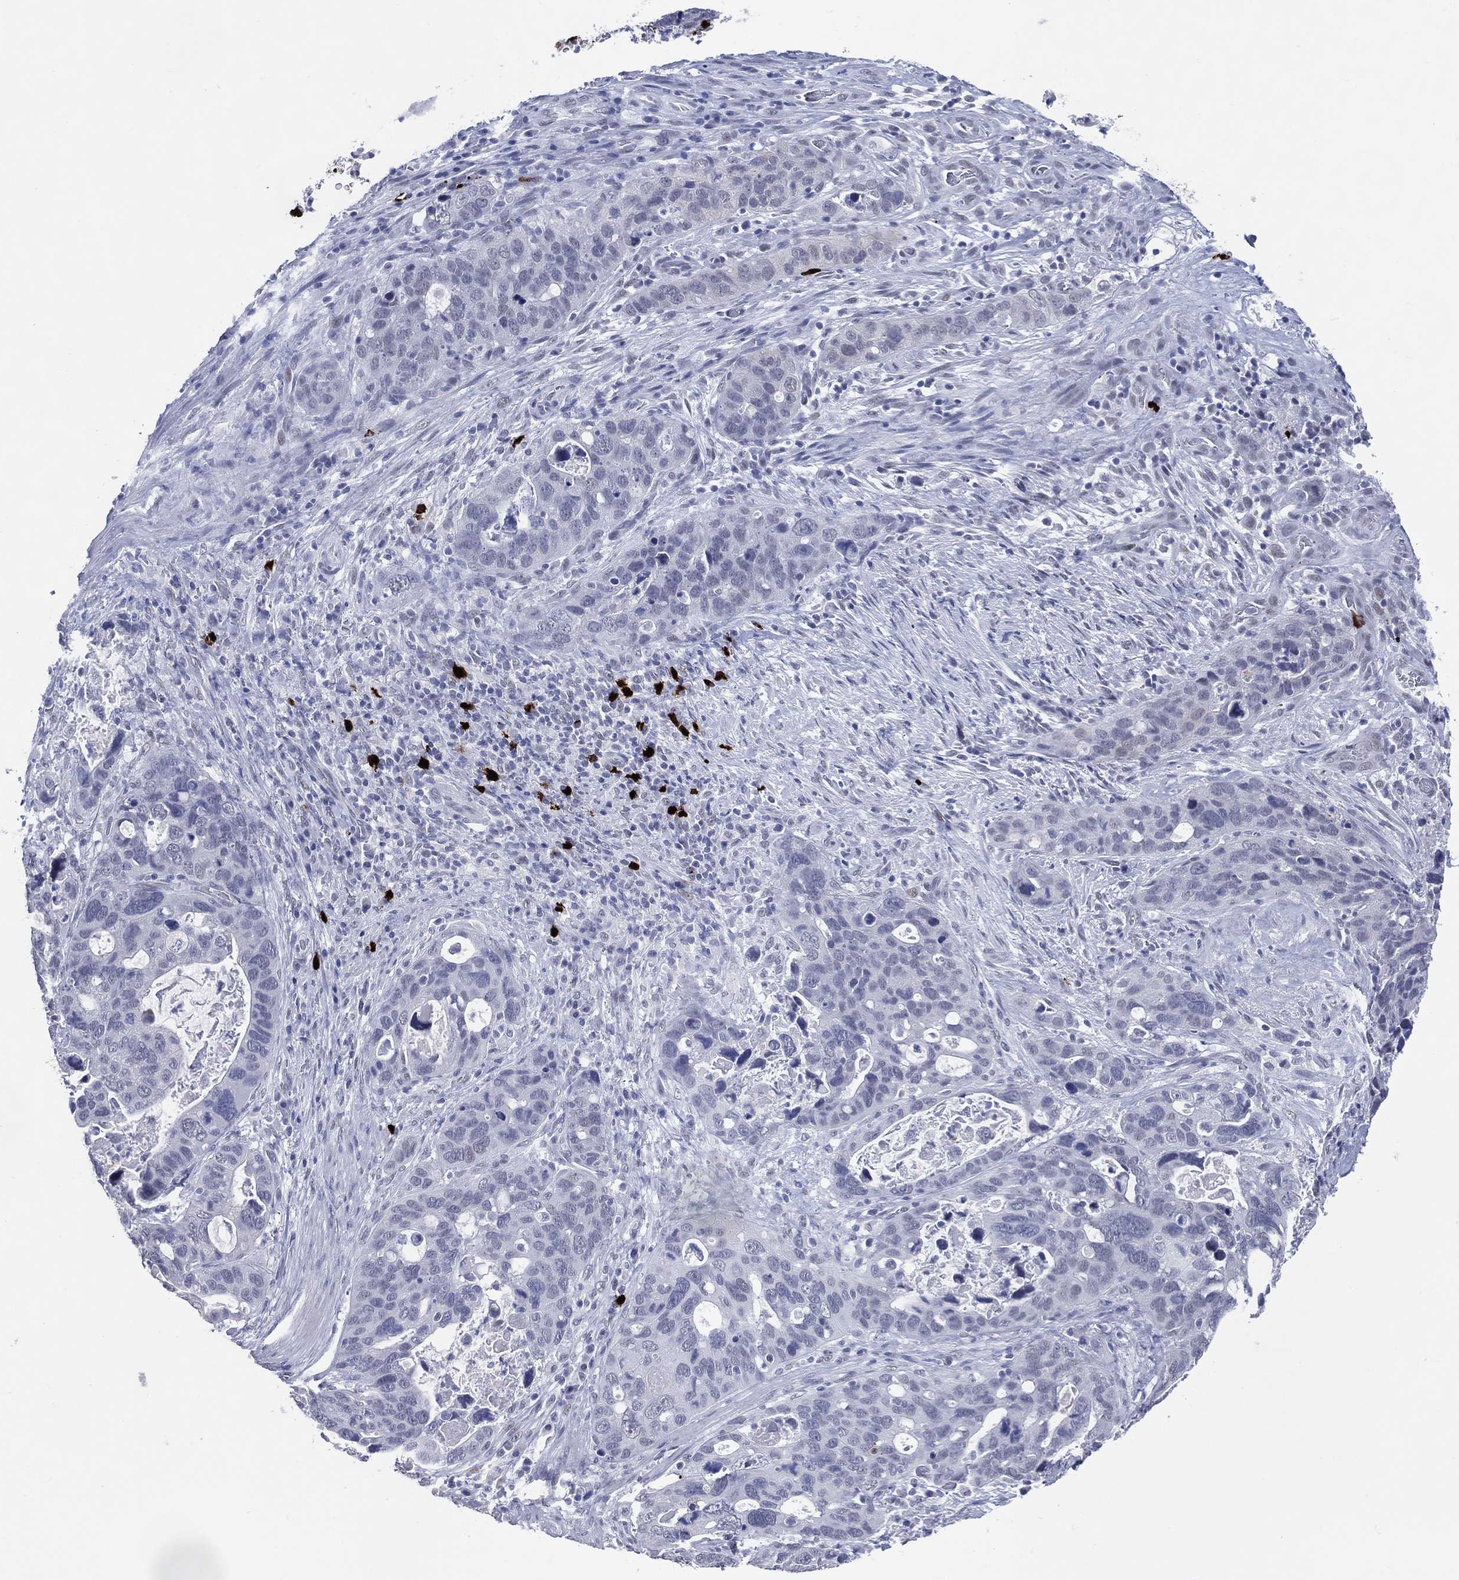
{"staining": {"intensity": "negative", "quantity": "none", "location": "none"}, "tissue": "stomach cancer", "cell_type": "Tumor cells", "image_type": "cancer", "snomed": [{"axis": "morphology", "description": "Adenocarcinoma, NOS"}, {"axis": "topography", "description": "Stomach"}], "caption": "Image shows no significant protein expression in tumor cells of stomach adenocarcinoma. (IHC, brightfield microscopy, high magnification).", "gene": "CFAP58", "patient": {"sex": "male", "age": 54}}